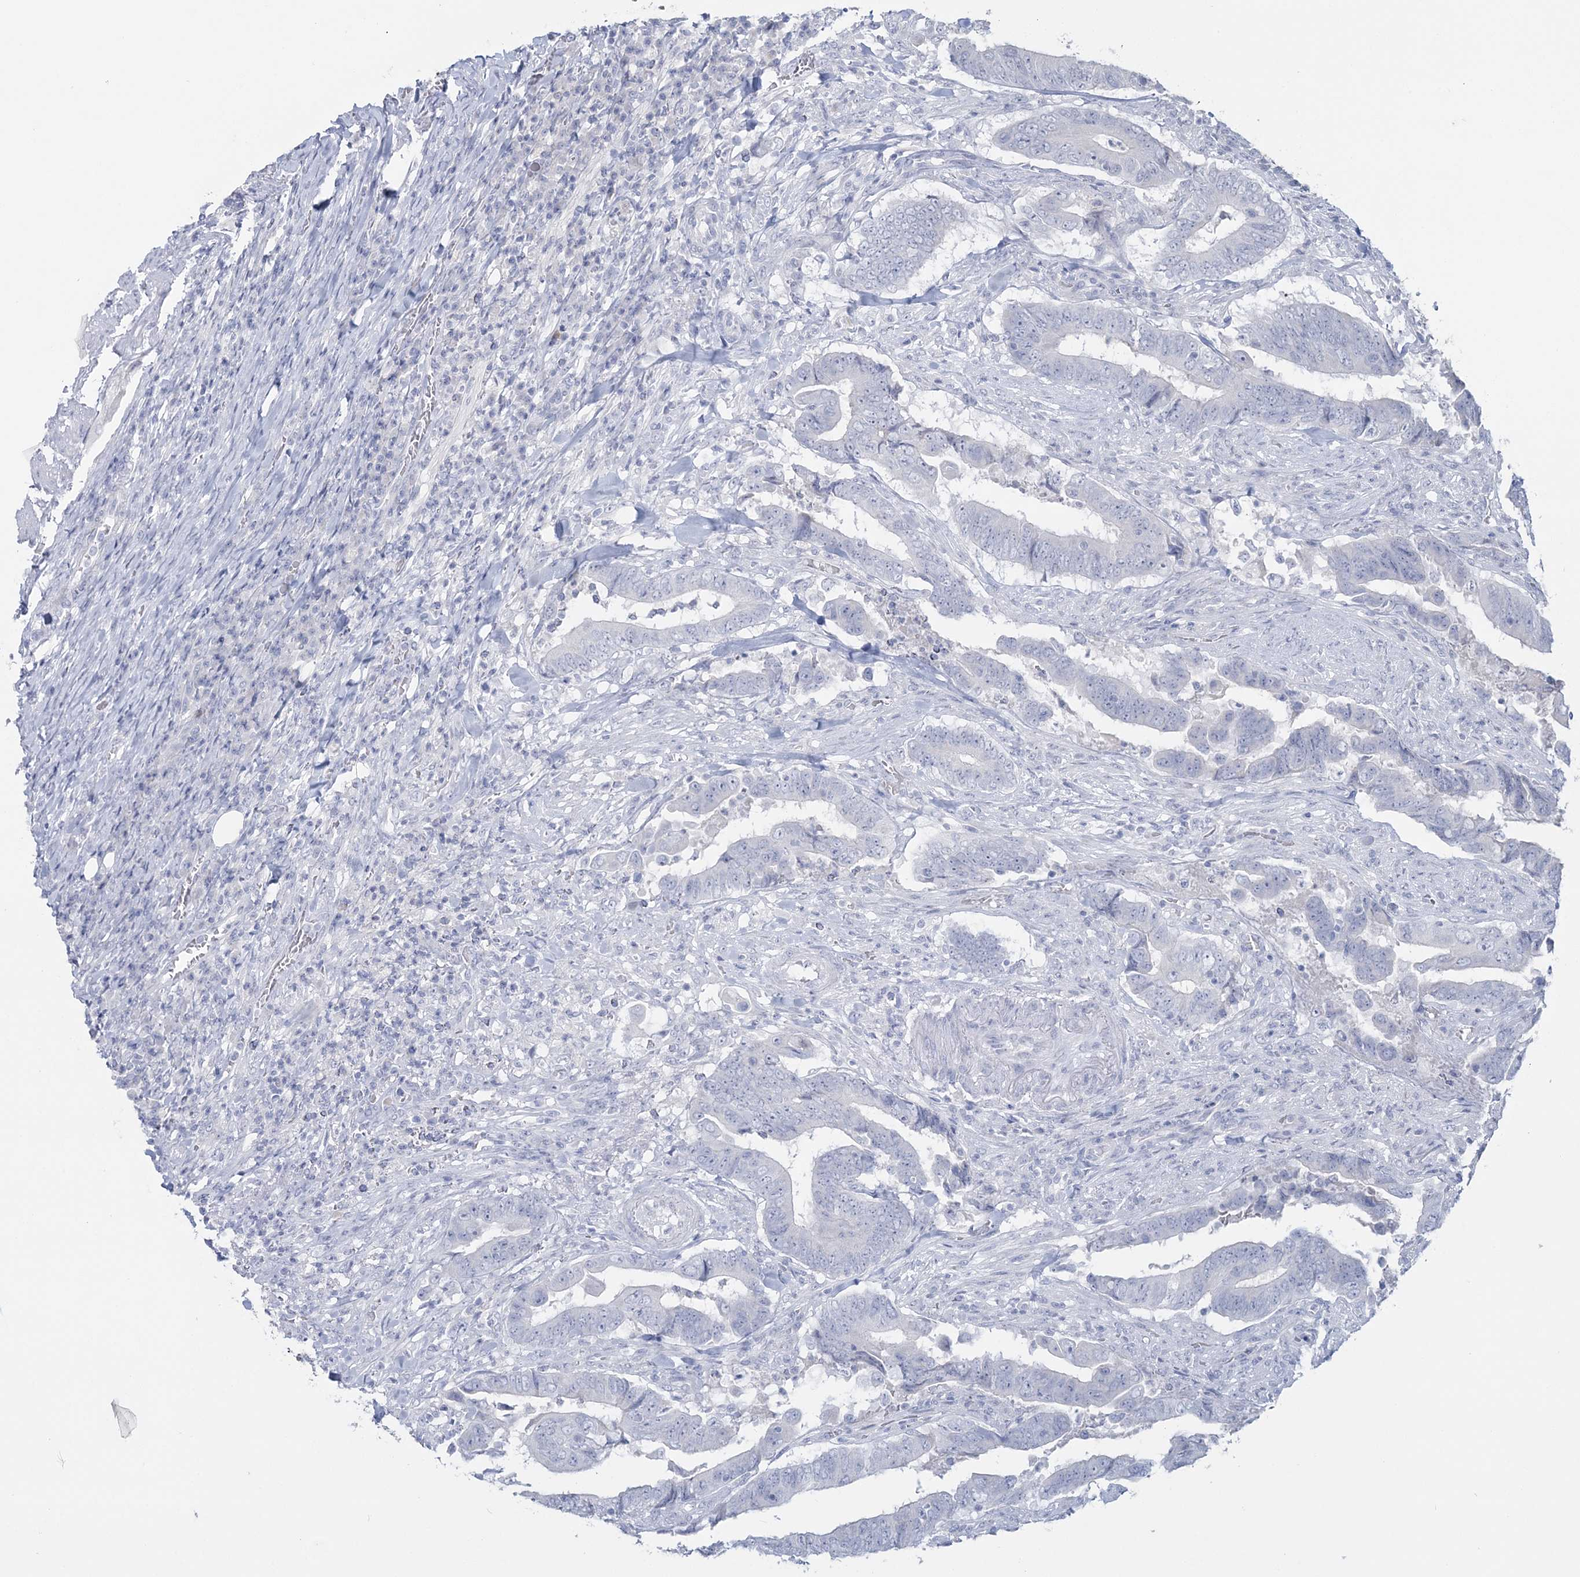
{"staining": {"intensity": "negative", "quantity": "none", "location": "none"}, "tissue": "colorectal cancer", "cell_type": "Tumor cells", "image_type": "cancer", "snomed": [{"axis": "morphology", "description": "Normal tissue, NOS"}, {"axis": "morphology", "description": "Adenocarcinoma, NOS"}, {"axis": "topography", "description": "Colon"}], "caption": "A photomicrograph of adenocarcinoma (colorectal) stained for a protein demonstrates no brown staining in tumor cells.", "gene": "CYP3A4", "patient": {"sex": "male", "age": 56}}